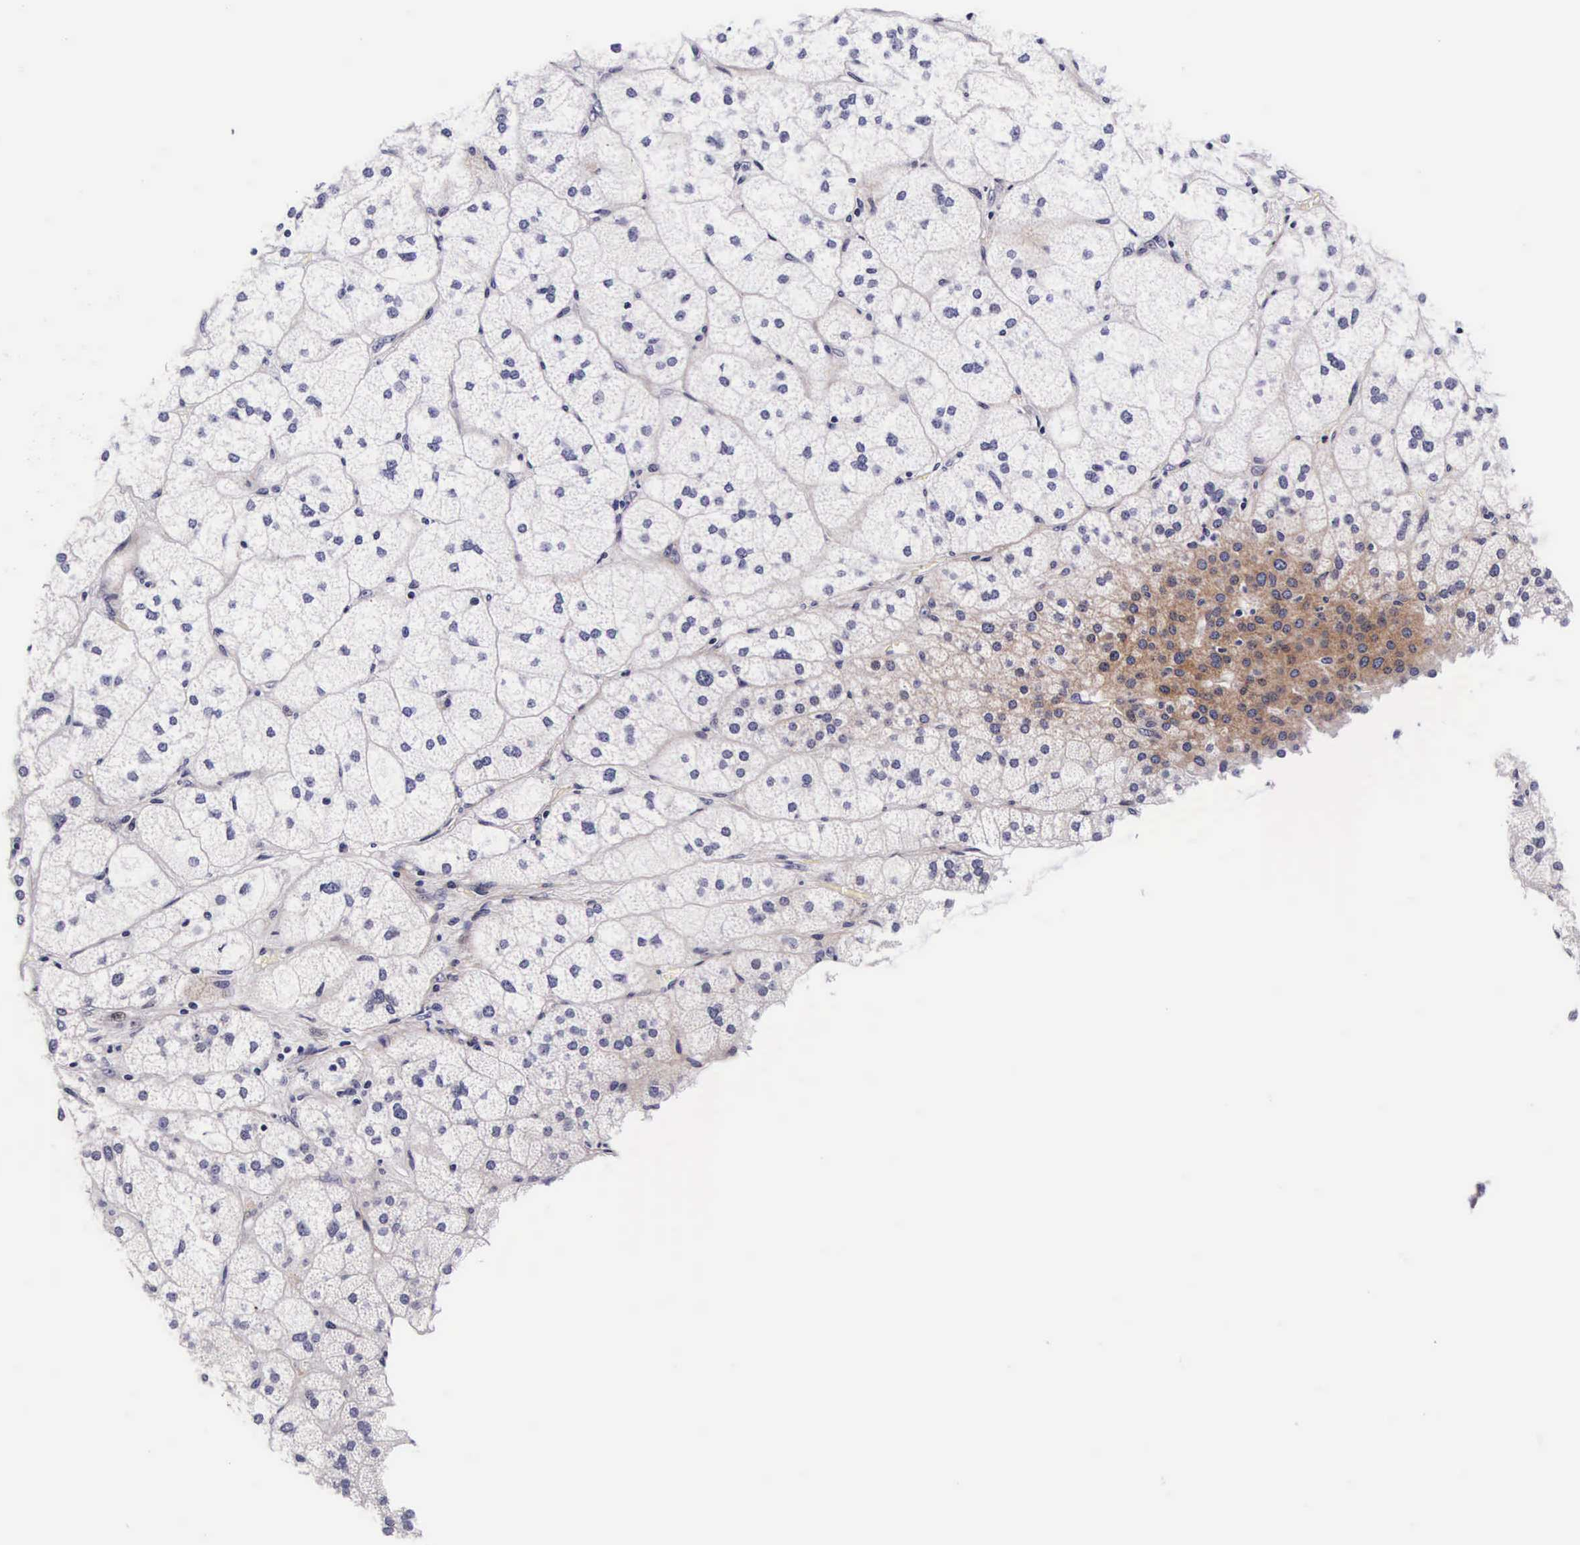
{"staining": {"intensity": "negative", "quantity": "none", "location": "none"}, "tissue": "adrenal gland", "cell_type": "Glandular cells", "image_type": "normal", "snomed": [{"axis": "morphology", "description": "Normal tissue, NOS"}, {"axis": "topography", "description": "Adrenal gland"}], "caption": "IHC histopathology image of unremarkable human adrenal gland stained for a protein (brown), which displays no positivity in glandular cells. The staining is performed using DAB brown chromogen with nuclei counter-stained in using hematoxylin.", "gene": "UPRT", "patient": {"sex": "female", "age": 60}}